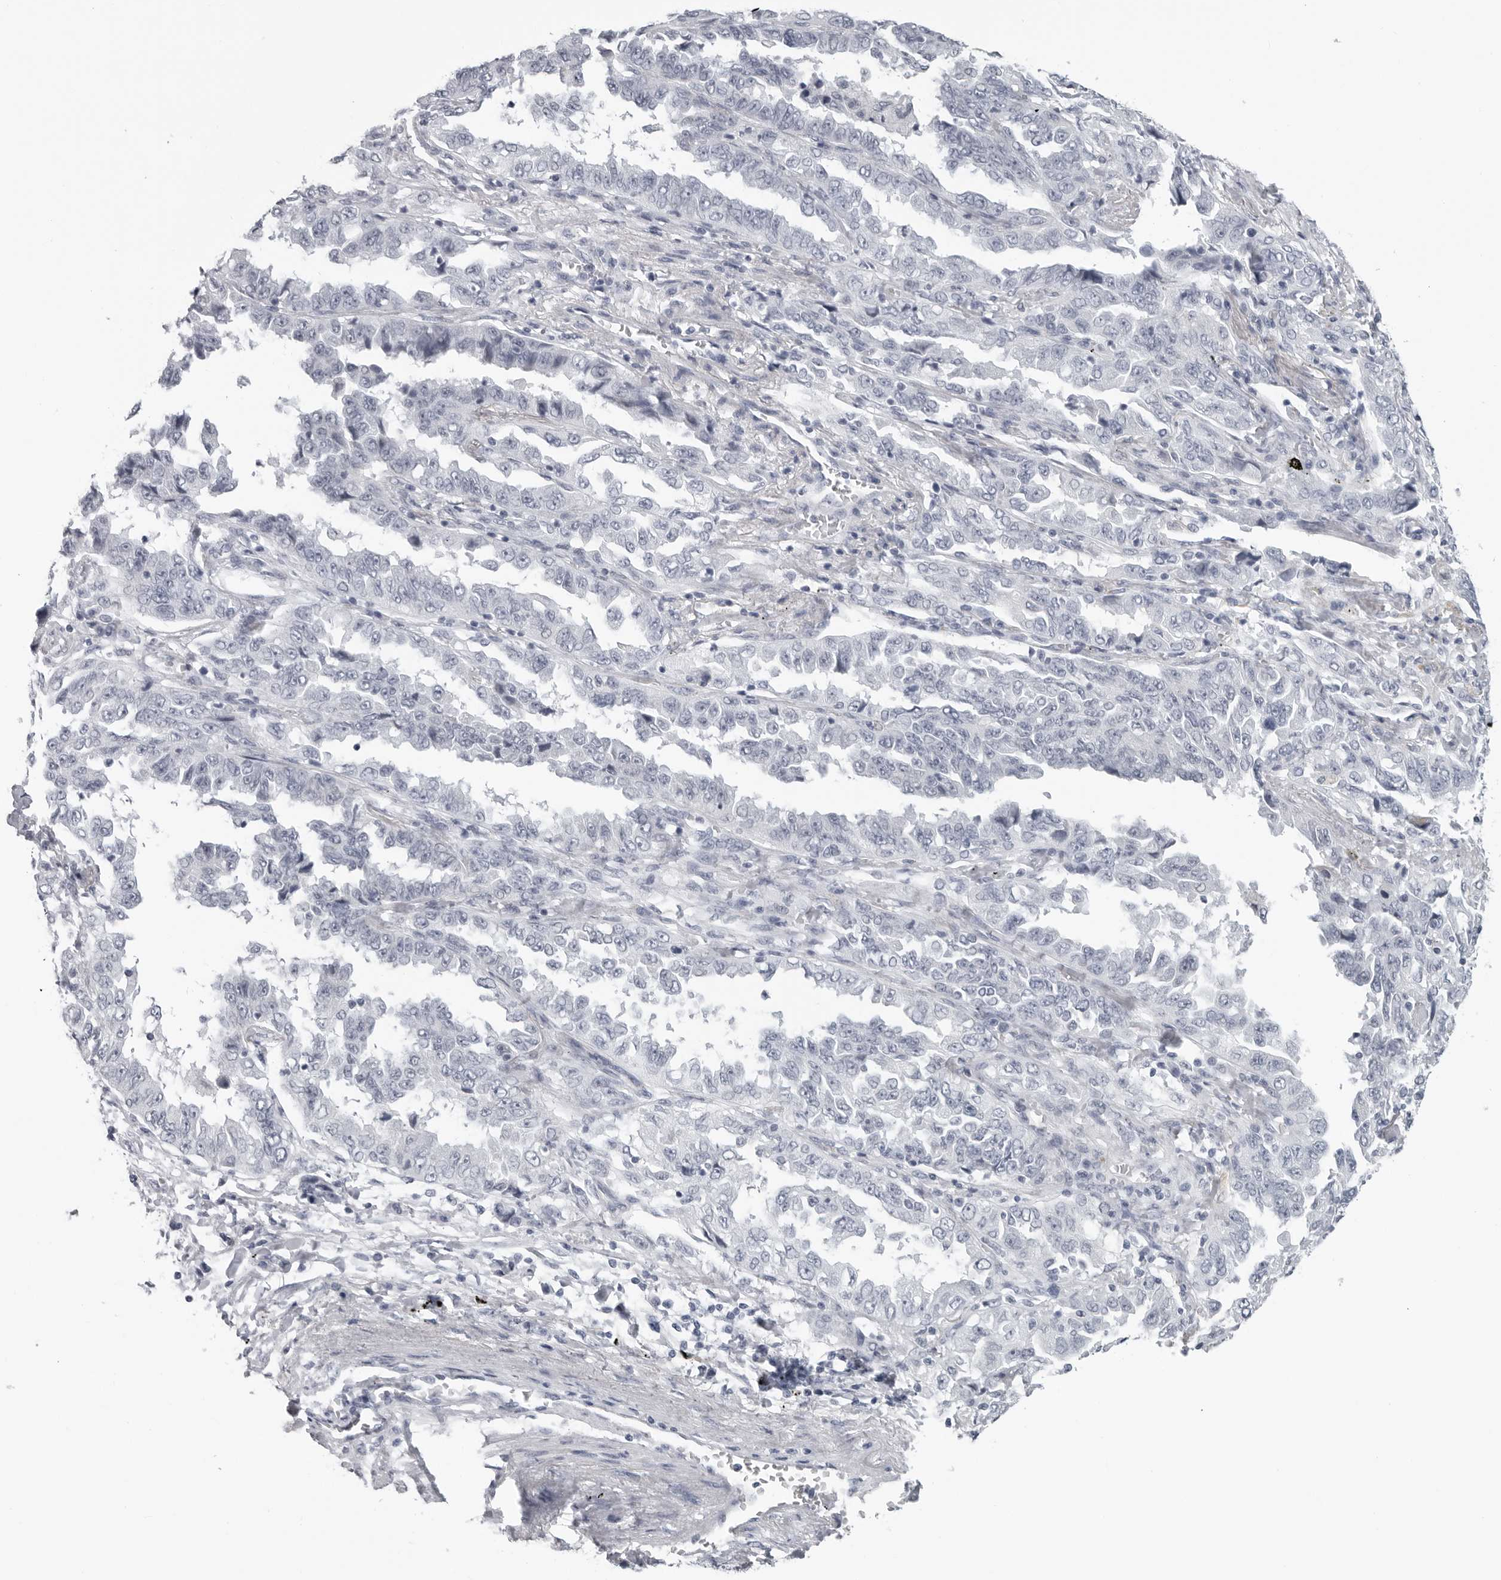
{"staining": {"intensity": "negative", "quantity": "none", "location": "none"}, "tissue": "lung cancer", "cell_type": "Tumor cells", "image_type": "cancer", "snomed": [{"axis": "morphology", "description": "Adenocarcinoma, NOS"}, {"axis": "topography", "description": "Lung"}], "caption": "Tumor cells are negative for brown protein staining in lung adenocarcinoma.", "gene": "OPLAH", "patient": {"sex": "female", "age": 51}}